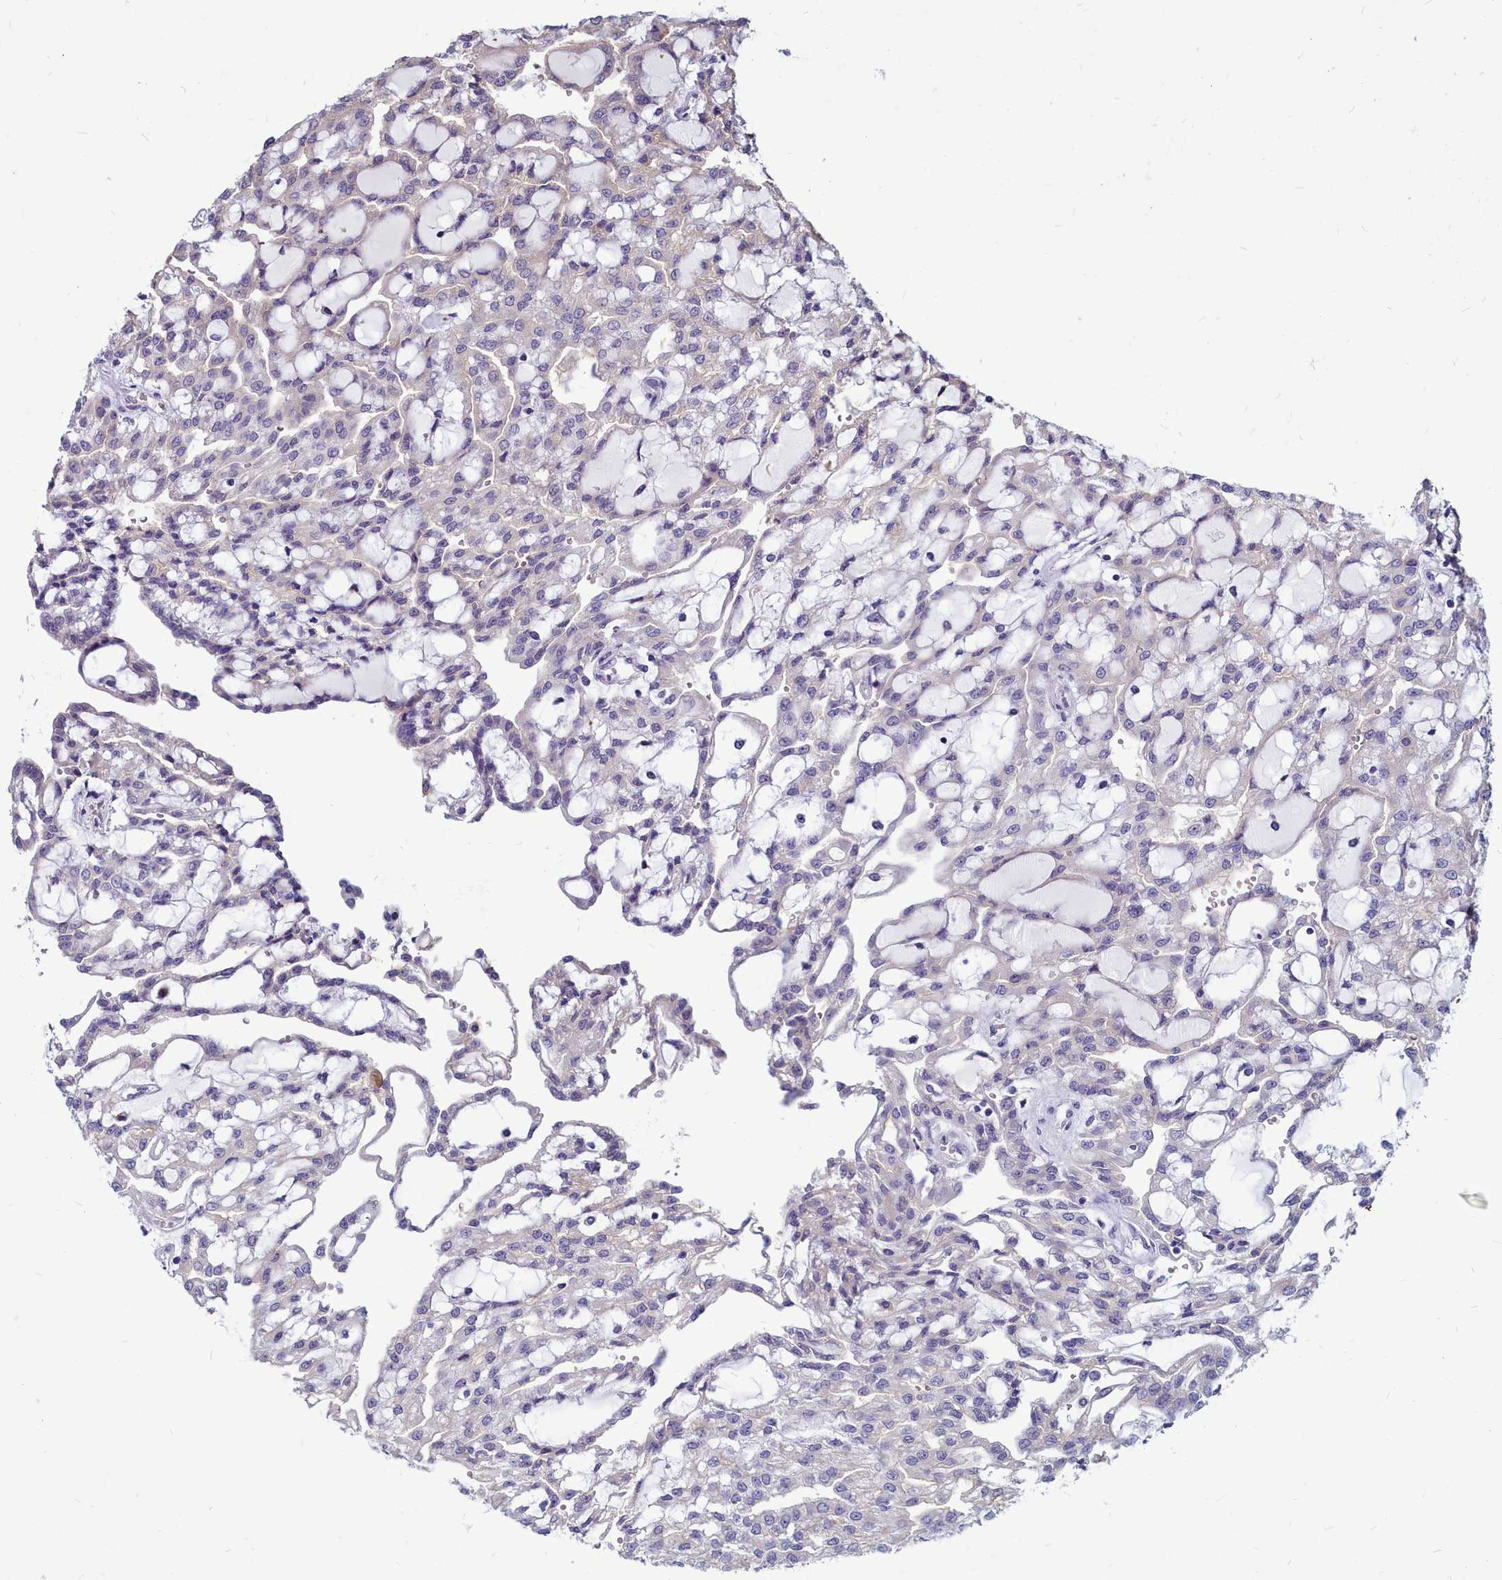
{"staining": {"intensity": "negative", "quantity": "none", "location": "none"}, "tissue": "renal cancer", "cell_type": "Tumor cells", "image_type": "cancer", "snomed": [{"axis": "morphology", "description": "Adenocarcinoma, NOS"}, {"axis": "topography", "description": "Kidney"}], "caption": "Human renal cancer (adenocarcinoma) stained for a protein using immunohistochemistry (IHC) demonstrates no expression in tumor cells.", "gene": "SMPD4", "patient": {"sex": "male", "age": 63}}